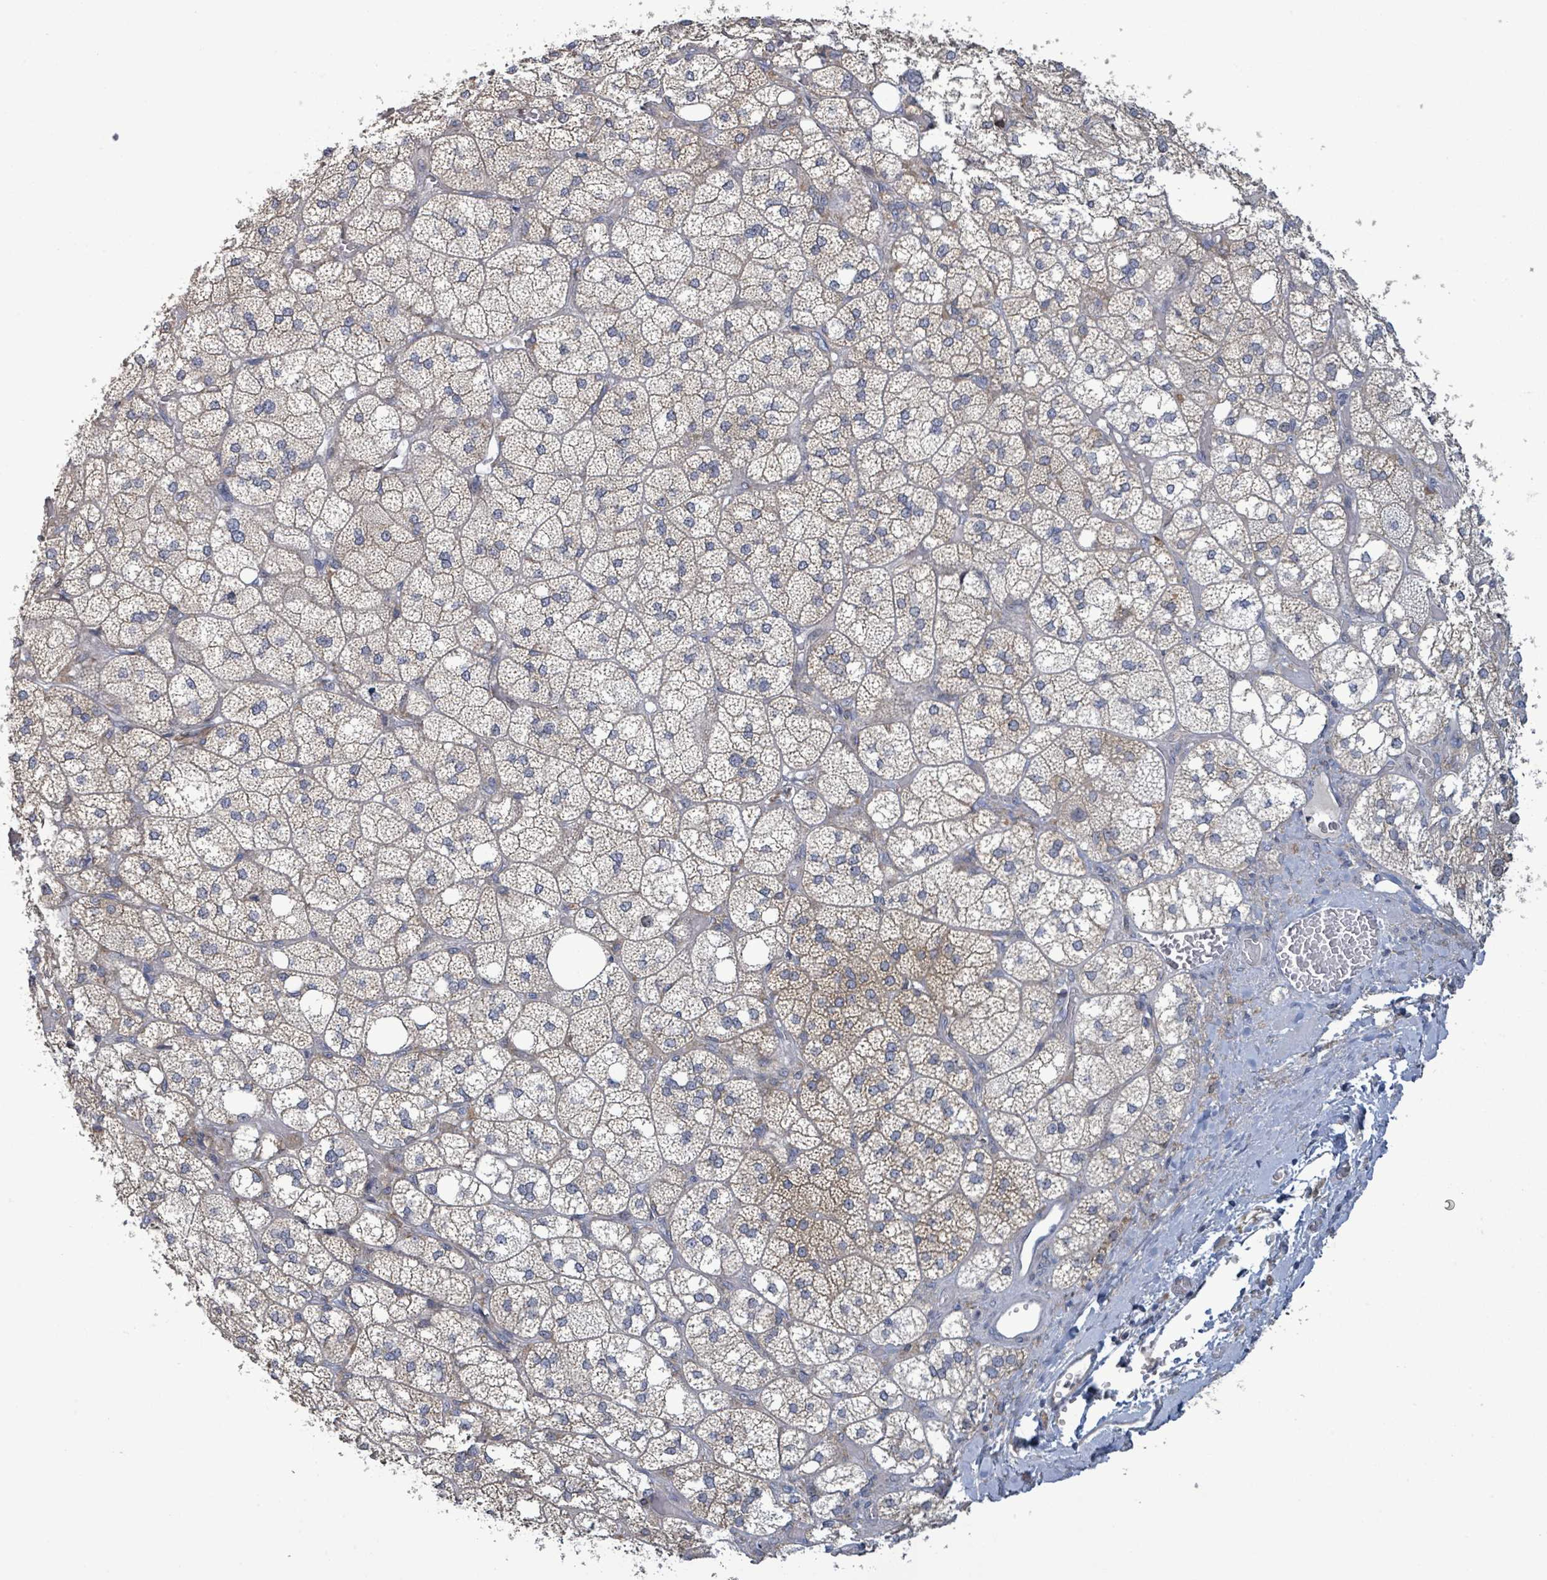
{"staining": {"intensity": "moderate", "quantity": "25%-75%", "location": "cytoplasmic/membranous"}, "tissue": "adrenal gland", "cell_type": "Glandular cells", "image_type": "normal", "snomed": [{"axis": "morphology", "description": "Normal tissue, NOS"}, {"axis": "topography", "description": "Adrenal gland"}], "caption": "DAB (3,3'-diaminobenzidine) immunohistochemical staining of normal adrenal gland displays moderate cytoplasmic/membranous protein positivity in approximately 25%-75% of glandular cells.", "gene": "ATP13A1", "patient": {"sex": "male", "age": 61}}